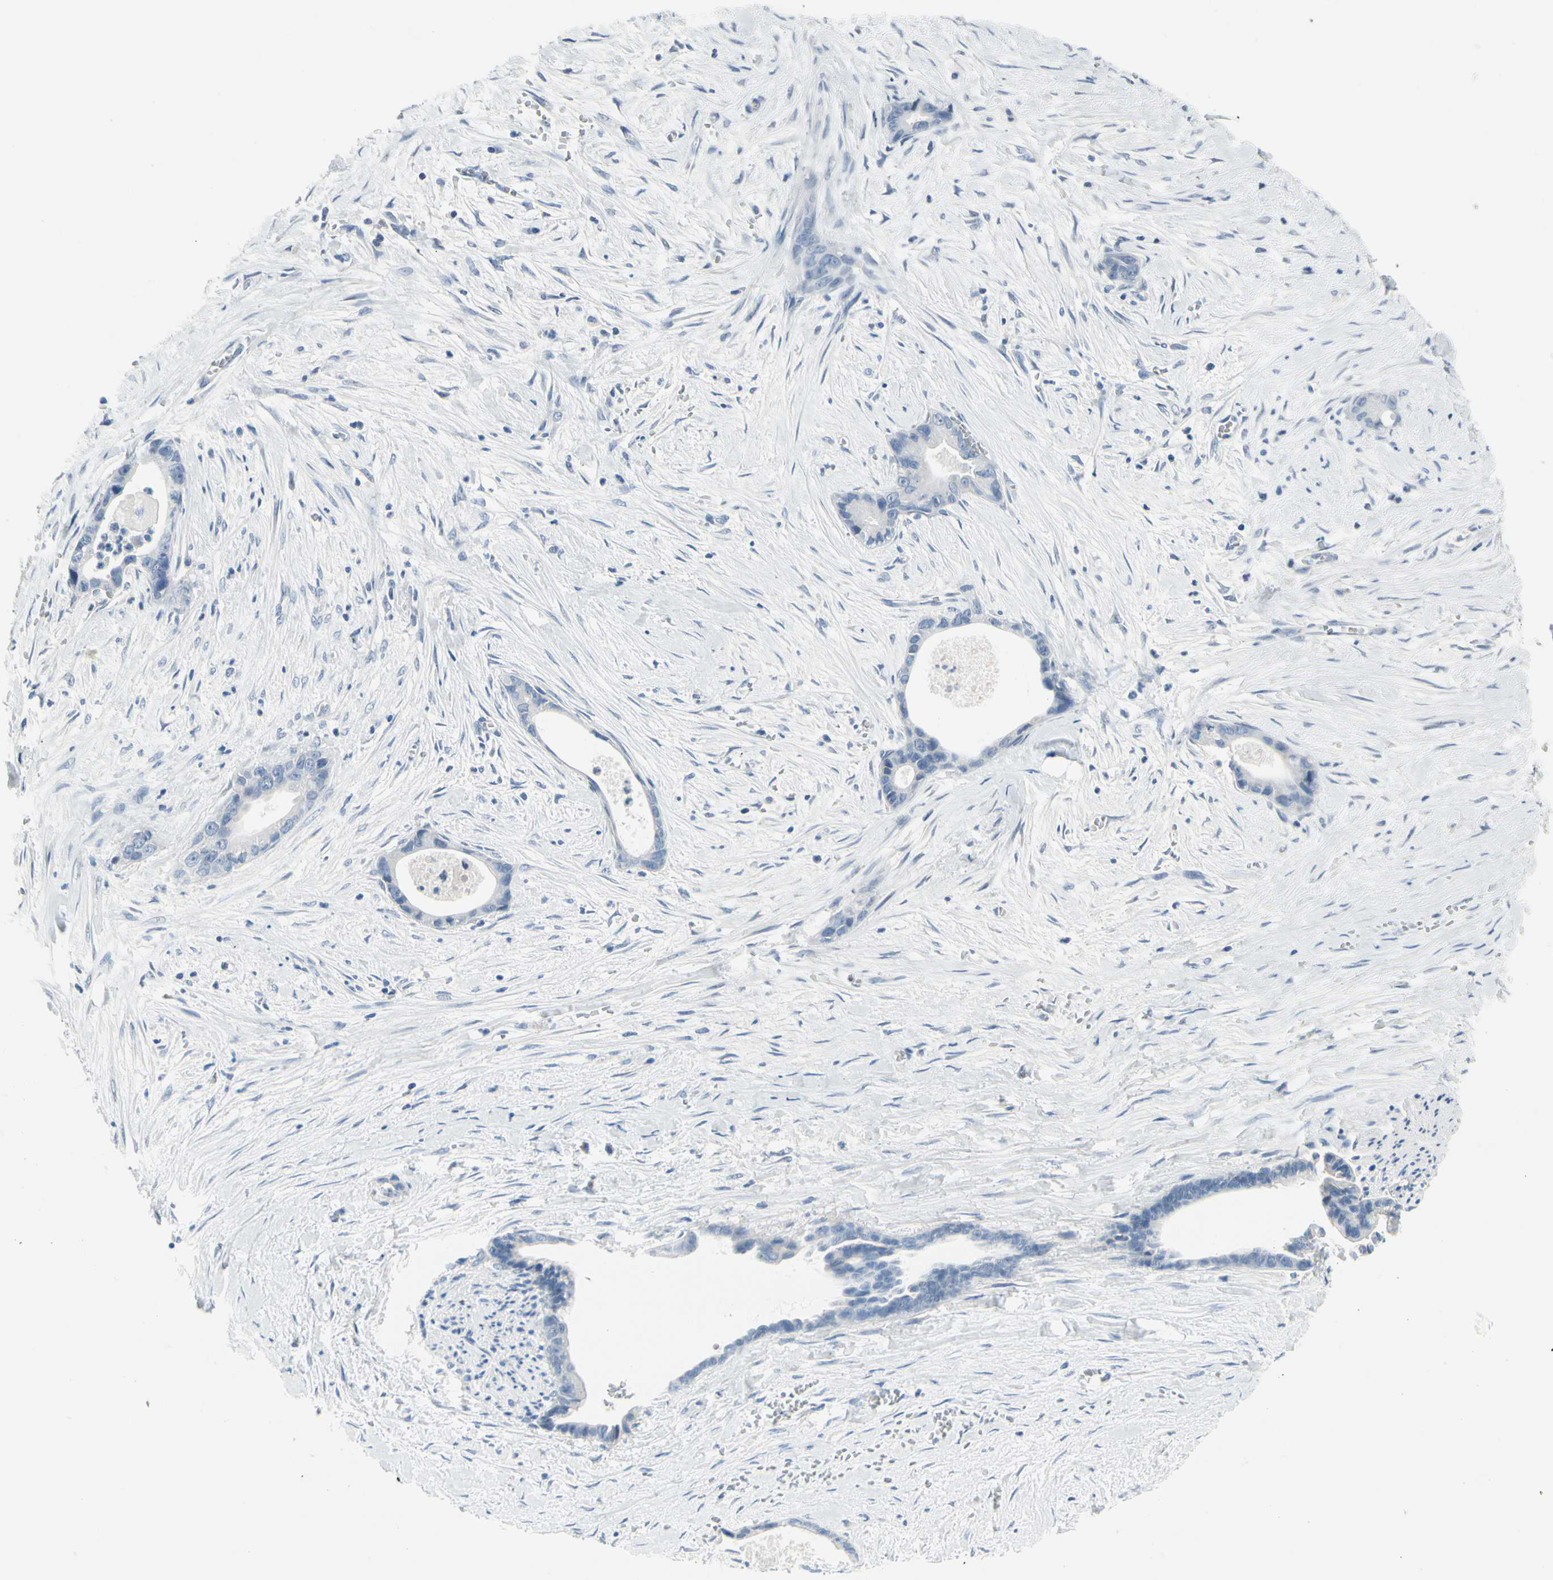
{"staining": {"intensity": "negative", "quantity": "none", "location": "none"}, "tissue": "liver cancer", "cell_type": "Tumor cells", "image_type": "cancer", "snomed": [{"axis": "morphology", "description": "Cholangiocarcinoma"}, {"axis": "topography", "description": "Liver"}], "caption": "This is an immunohistochemistry (IHC) image of human liver cancer (cholangiocarcinoma). There is no expression in tumor cells.", "gene": "PGR", "patient": {"sex": "female", "age": 55}}